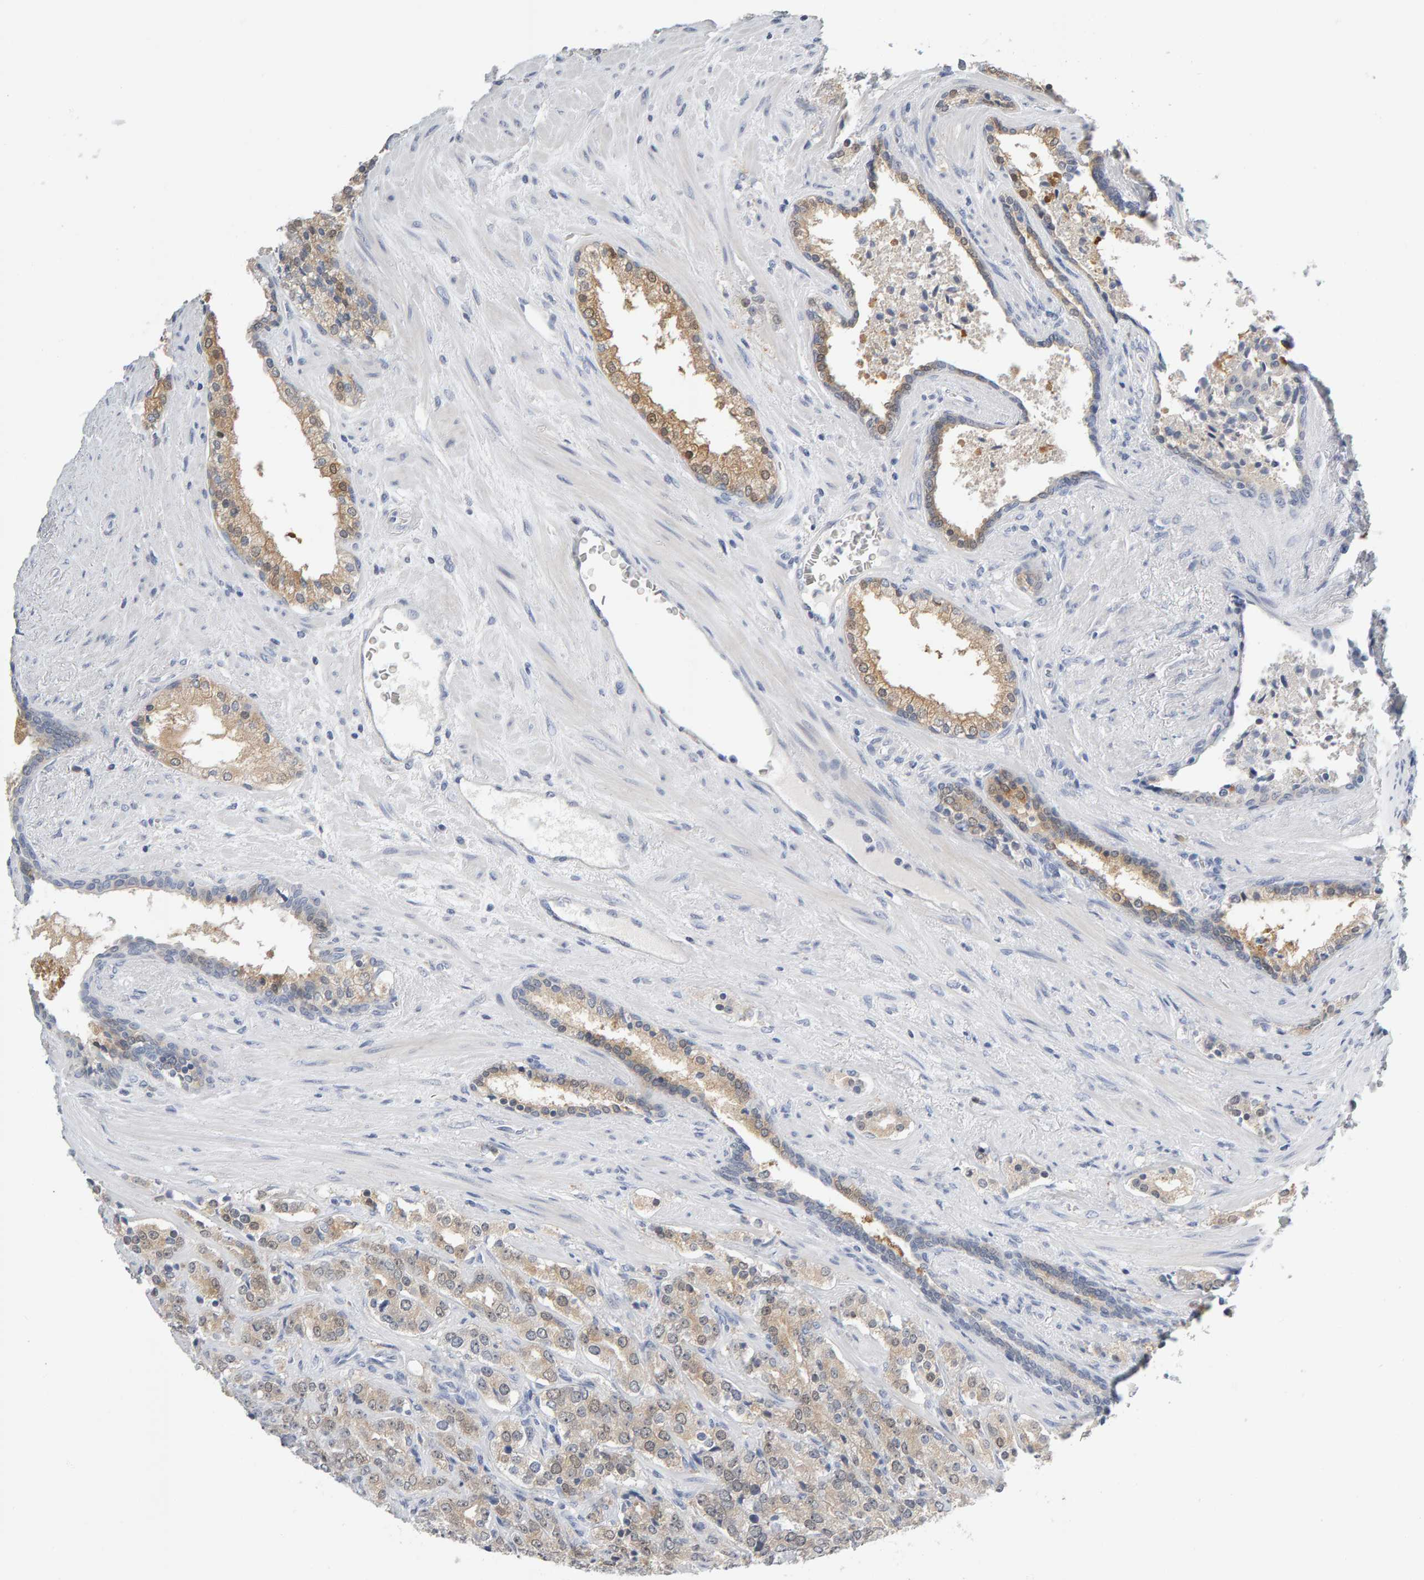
{"staining": {"intensity": "weak", "quantity": "25%-75%", "location": "cytoplasmic/membranous"}, "tissue": "prostate cancer", "cell_type": "Tumor cells", "image_type": "cancer", "snomed": [{"axis": "morphology", "description": "Adenocarcinoma, High grade"}, {"axis": "topography", "description": "Prostate"}], "caption": "Immunohistochemical staining of human prostate adenocarcinoma (high-grade) shows weak cytoplasmic/membranous protein positivity in approximately 25%-75% of tumor cells. The staining was performed using DAB (3,3'-diaminobenzidine), with brown indicating positive protein expression. Nuclei are stained blue with hematoxylin.", "gene": "CTH", "patient": {"sex": "male", "age": 71}}